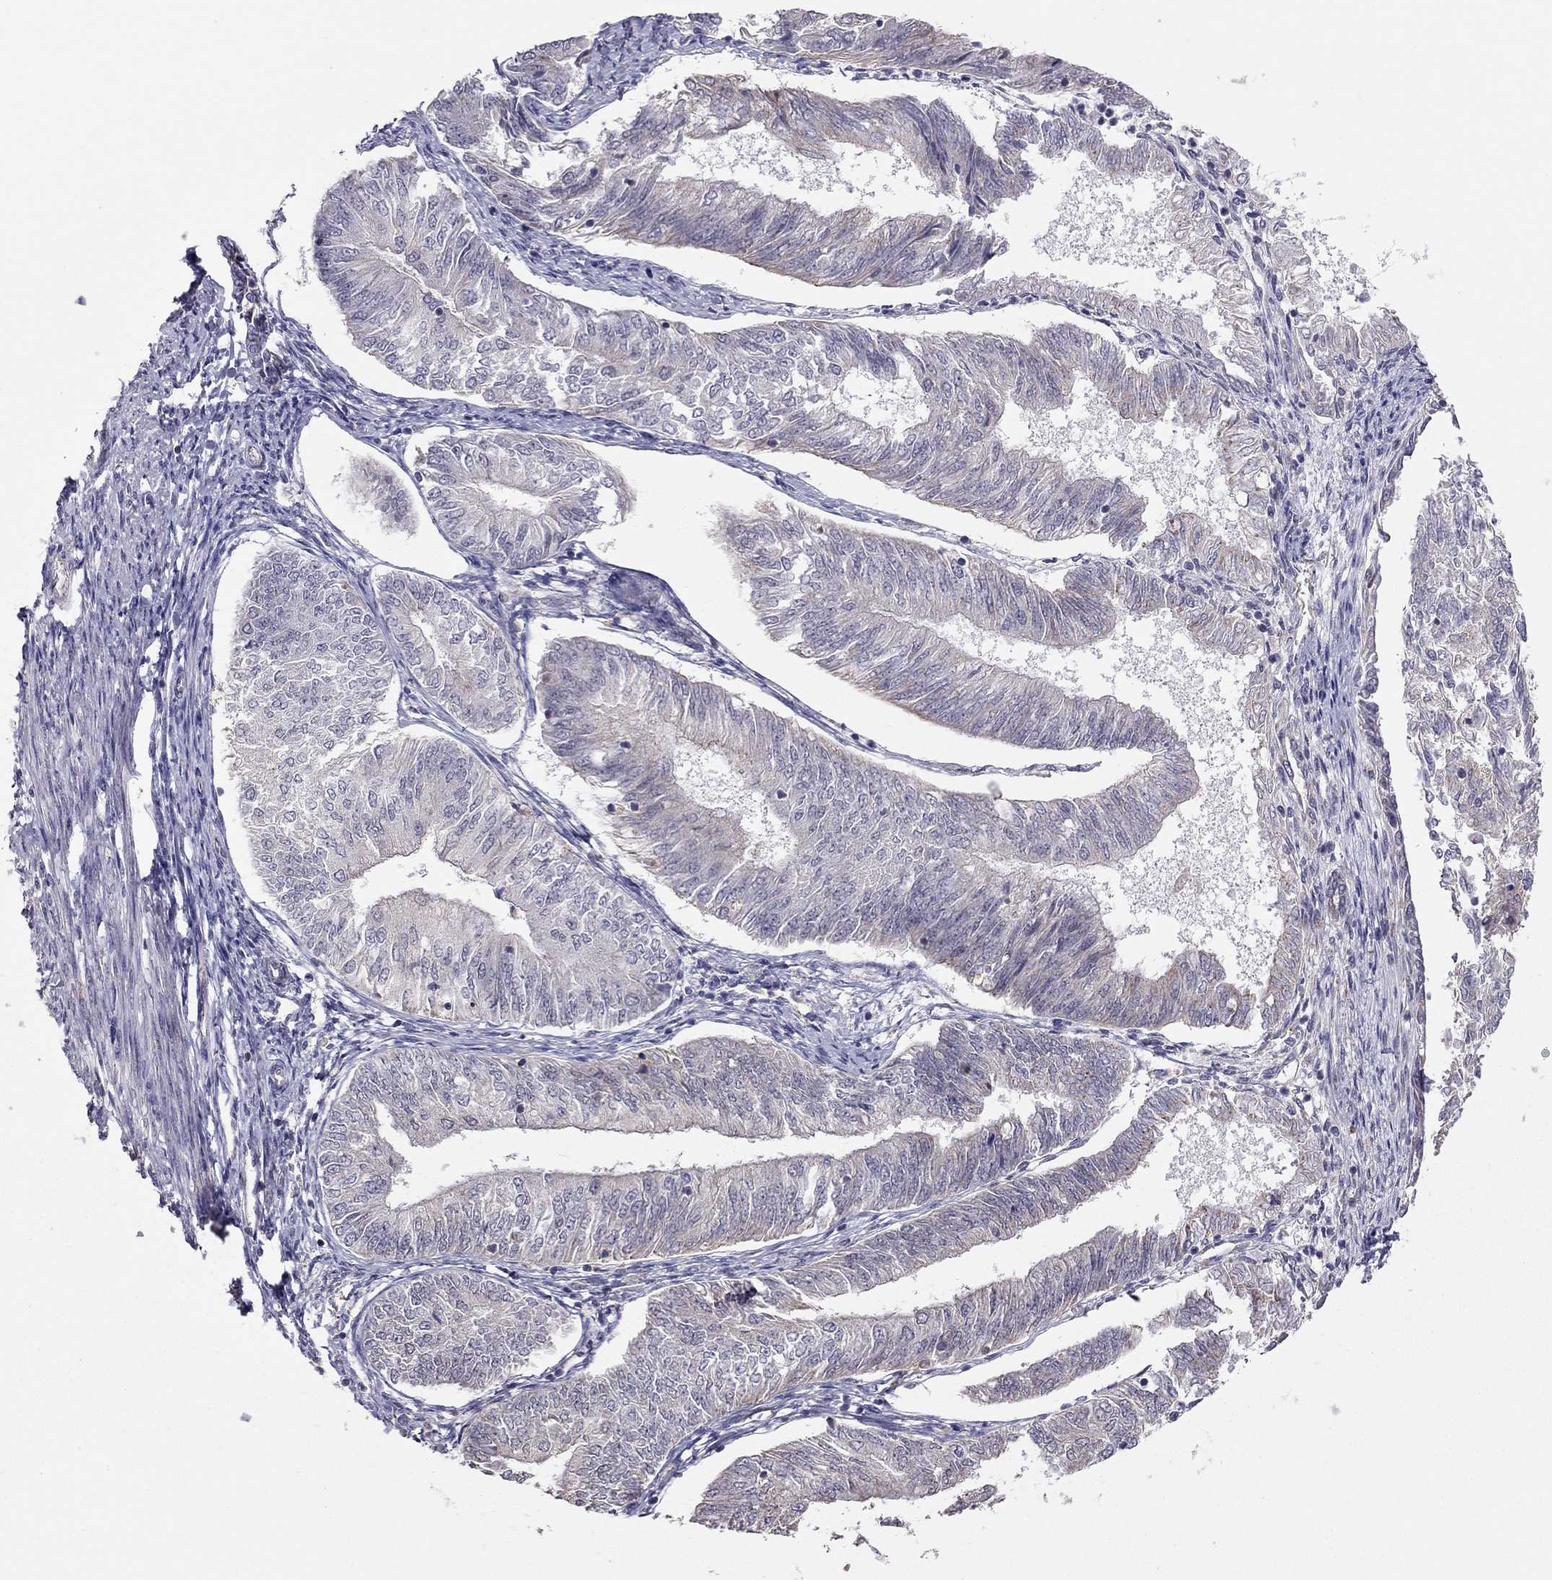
{"staining": {"intensity": "negative", "quantity": "none", "location": "none"}, "tissue": "endometrial cancer", "cell_type": "Tumor cells", "image_type": "cancer", "snomed": [{"axis": "morphology", "description": "Adenocarcinoma, NOS"}, {"axis": "topography", "description": "Endometrium"}], "caption": "Endometrial cancer was stained to show a protein in brown. There is no significant expression in tumor cells.", "gene": "LRIT3", "patient": {"sex": "female", "age": 58}}